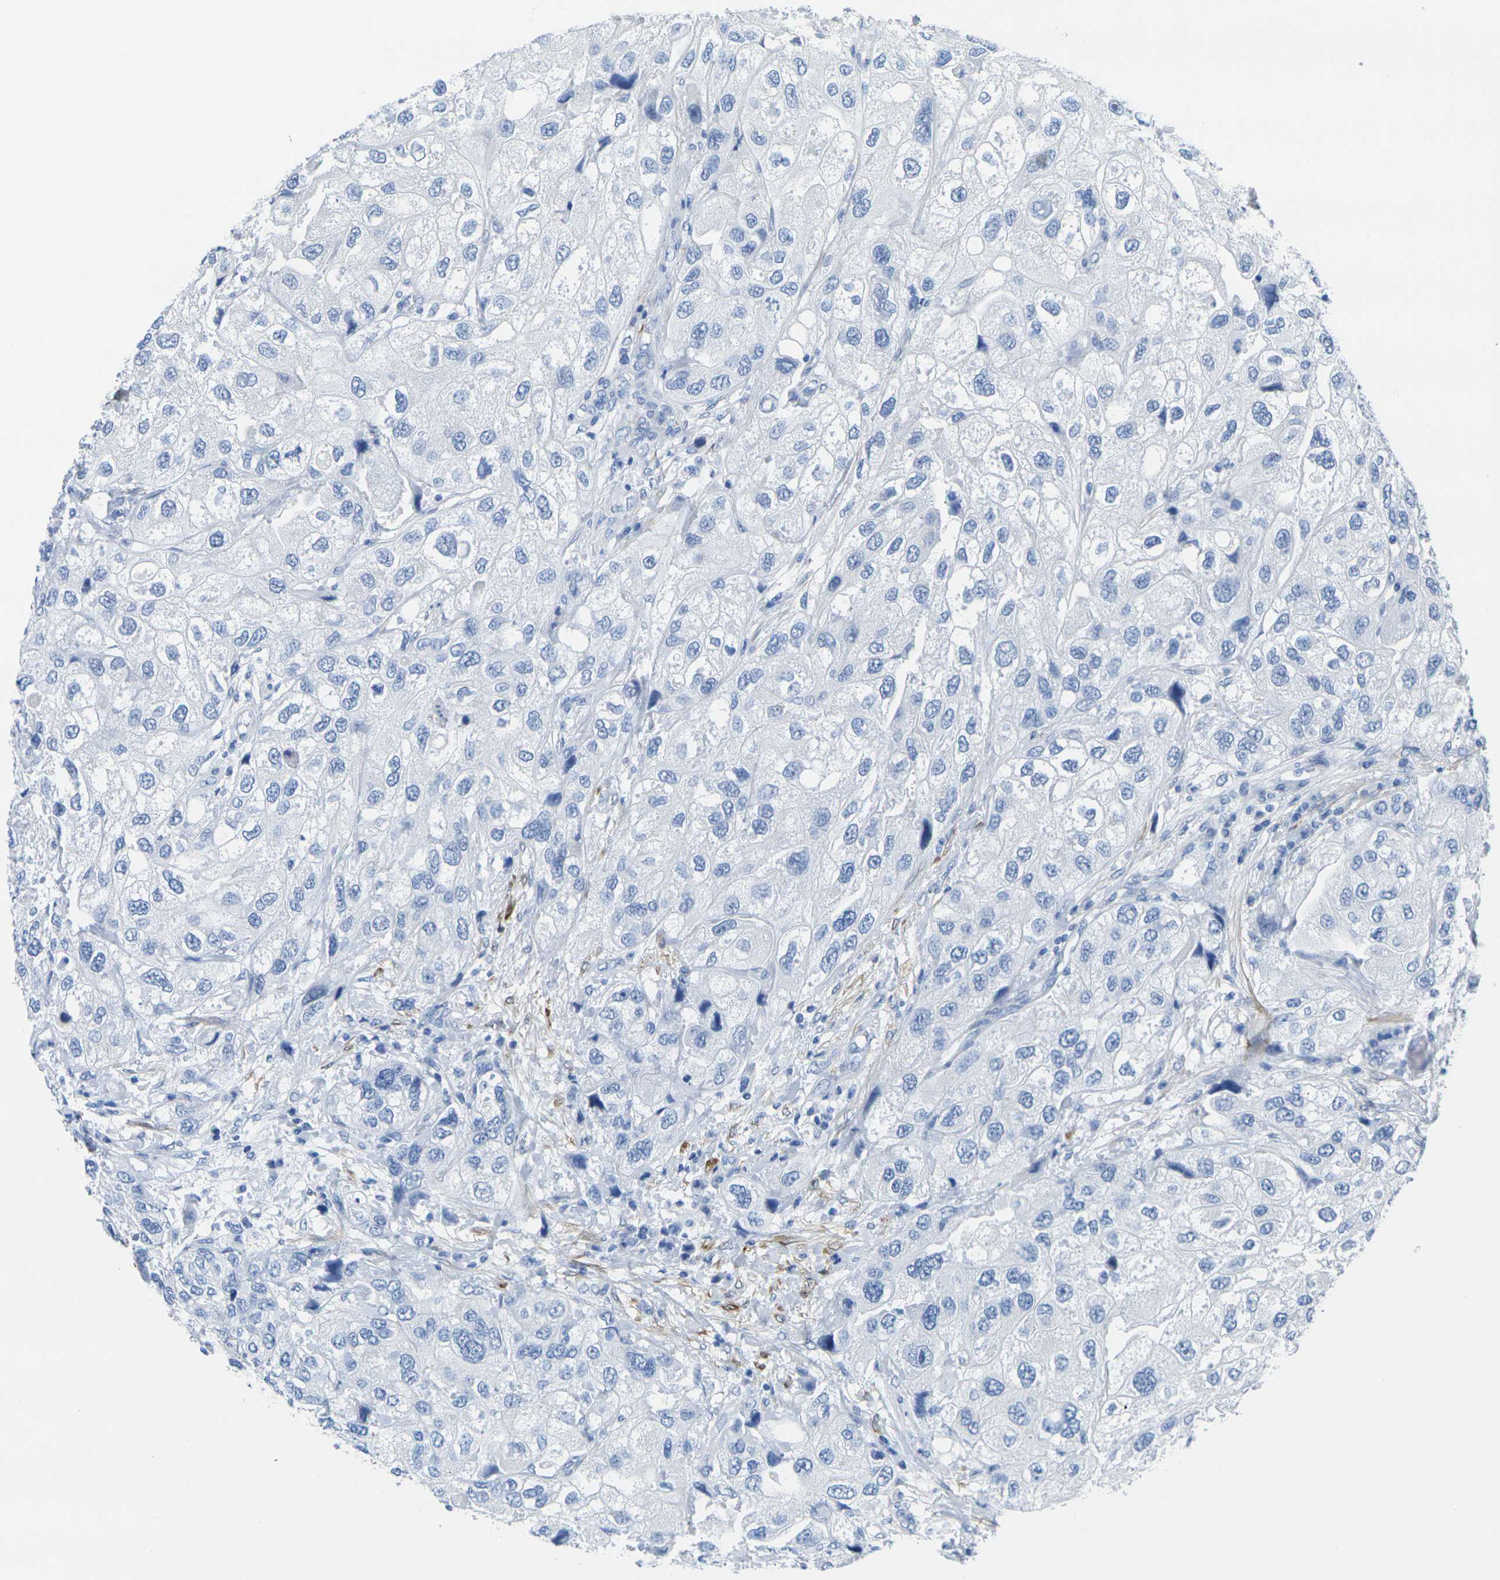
{"staining": {"intensity": "negative", "quantity": "none", "location": "none"}, "tissue": "urothelial cancer", "cell_type": "Tumor cells", "image_type": "cancer", "snomed": [{"axis": "morphology", "description": "Urothelial carcinoma, High grade"}, {"axis": "topography", "description": "Urinary bladder"}], "caption": "This is an immunohistochemistry (IHC) photomicrograph of urothelial carcinoma (high-grade). There is no expression in tumor cells.", "gene": "CNN1", "patient": {"sex": "female", "age": 64}}